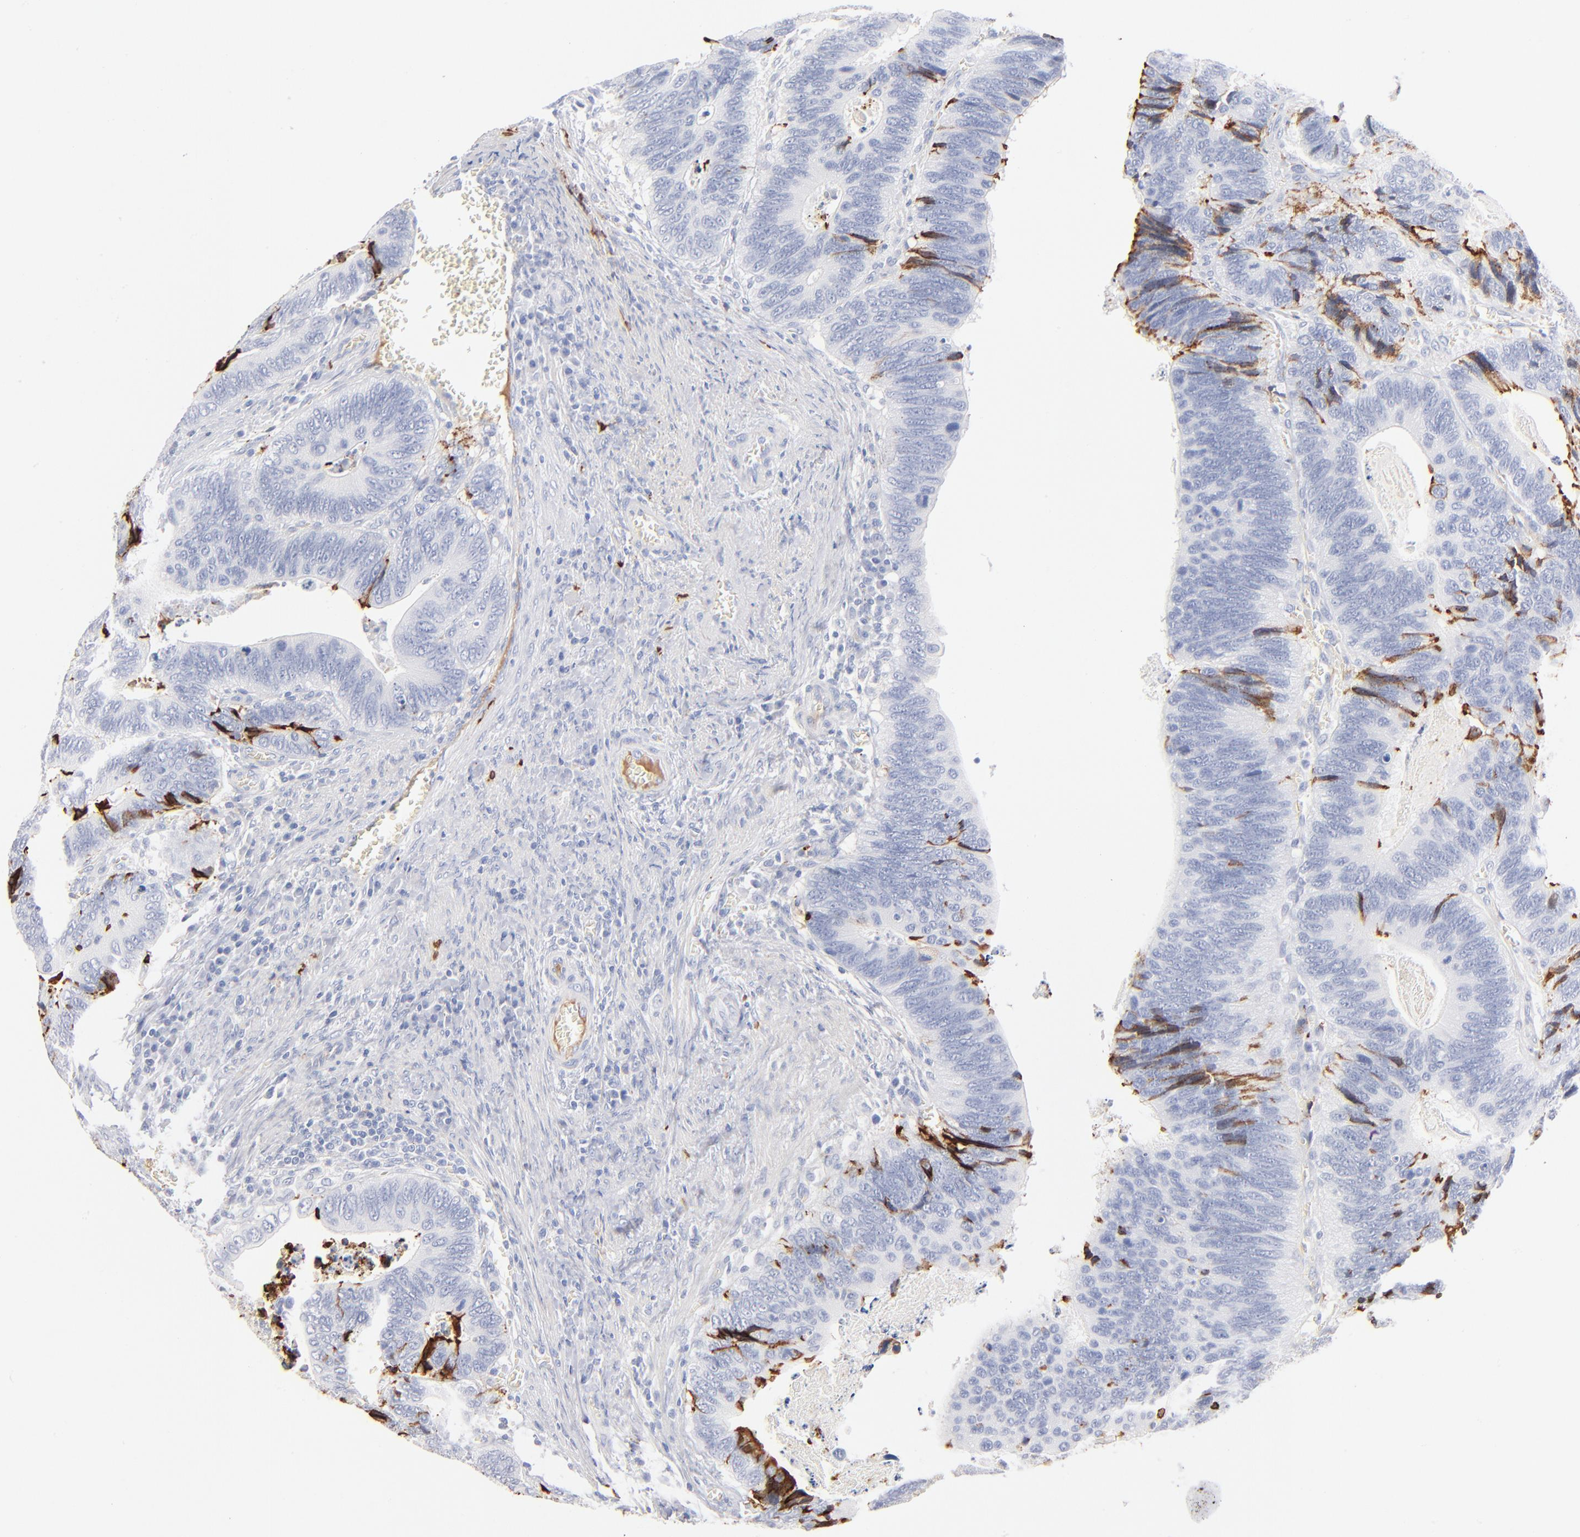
{"staining": {"intensity": "negative", "quantity": "none", "location": "none"}, "tissue": "colorectal cancer", "cell_type": "Tumor cells", "image_type": "cancer", "snomed": [{"axis": "morphology", "description": "Adenocarcinoma, NOS"}, {"axis": "topography", "description": "Colon"}], "caption": "The immunohistochemistry (IHC) micrograph has no significant staining in tumor cells of colorectal cancer tissue.", "gene": "APOH", "patient": {"sex": "male", "age": 72}}